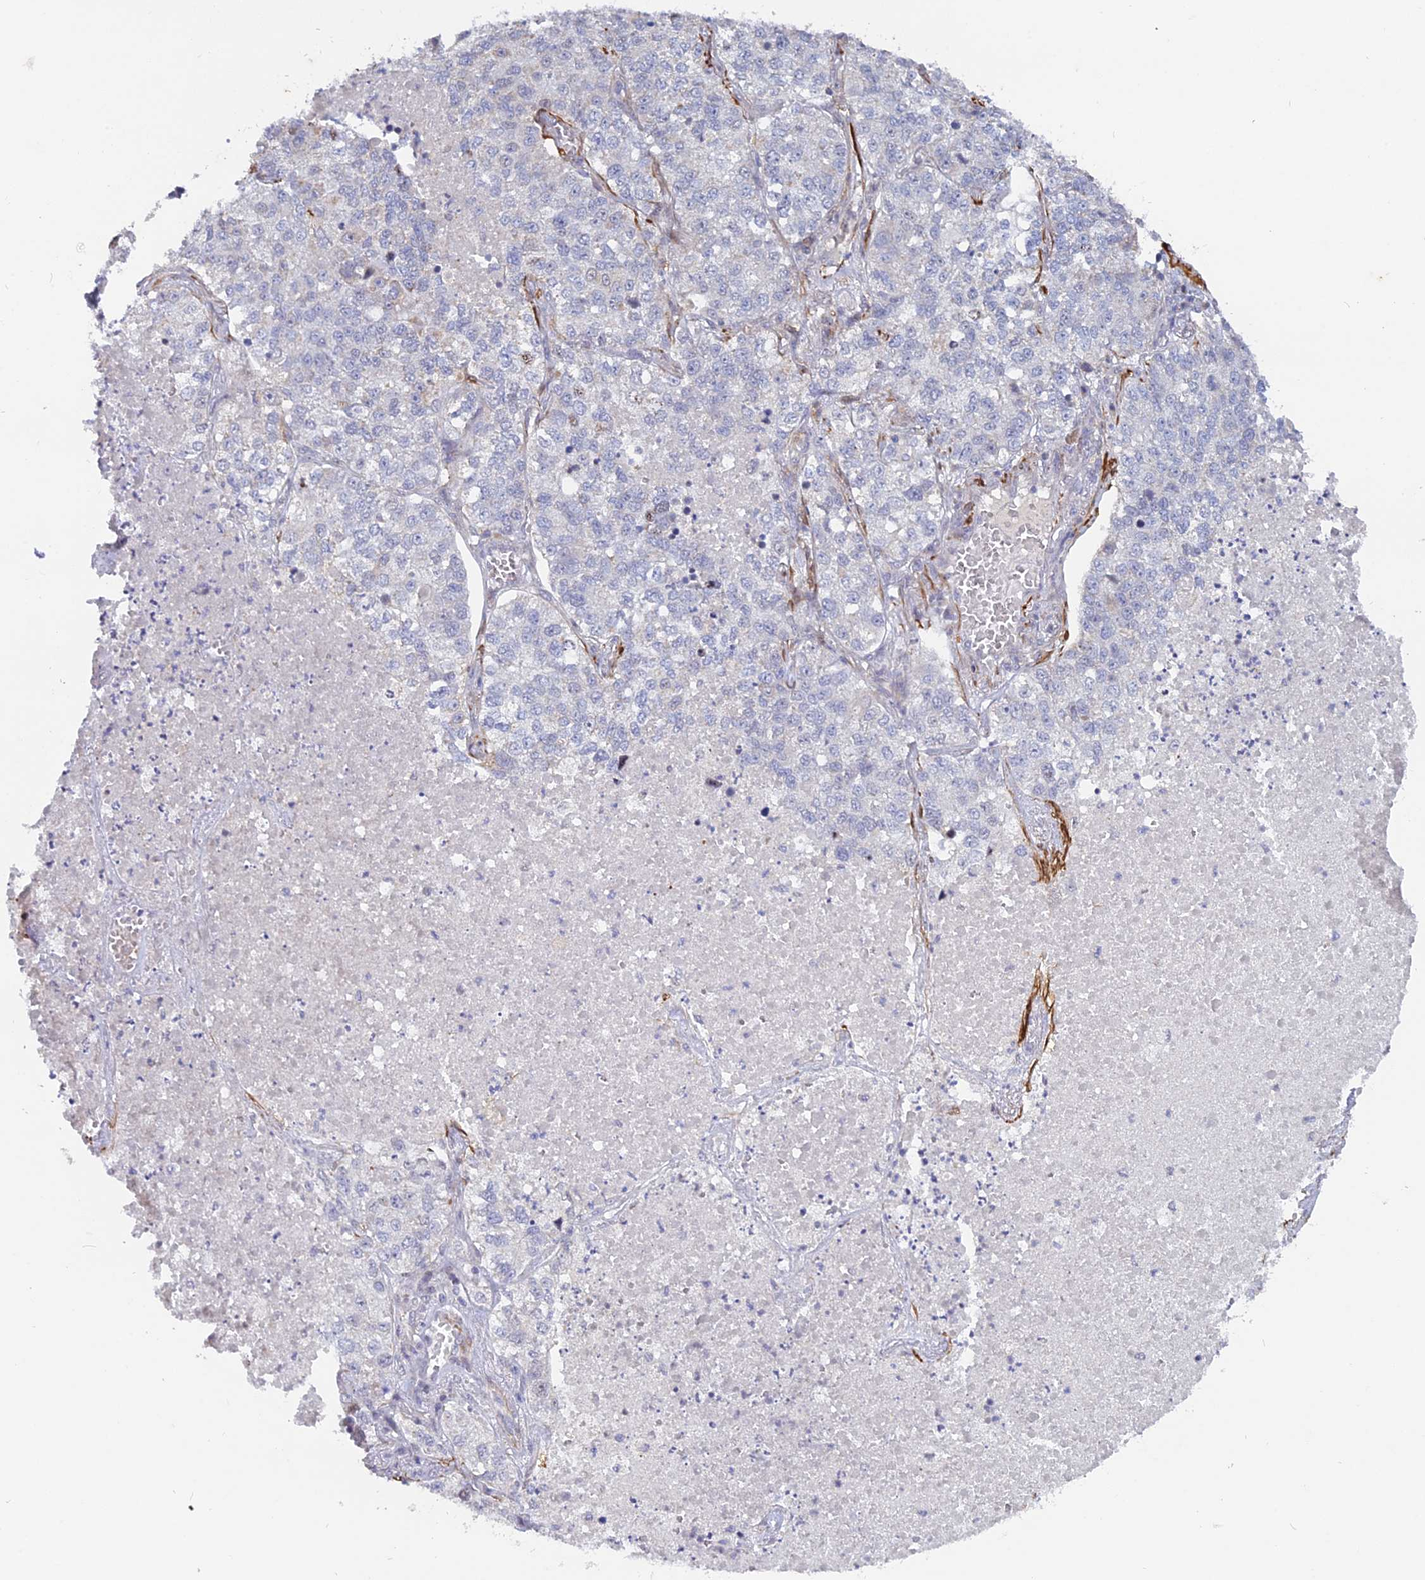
{"staining": {"intensity": "negative", "quantity": "none", "location": "none"}, "tissue": "lung cancer", "cell_type": "Tumor cells", "image_type": "cancer", "snomed": [{"axis": "morphology", "description": "Adenocarcinoma, NOS"}, {"axis": "topography", "description": "Lung"}], "caption": "DAB (3,3'-diaminobenzidine) immunohistochemical staining of lung adenocarcinoma shows no significant staining in tumor cells.", "gene": "CCDC154", "patient": {"sex": "male", "age": 49}}